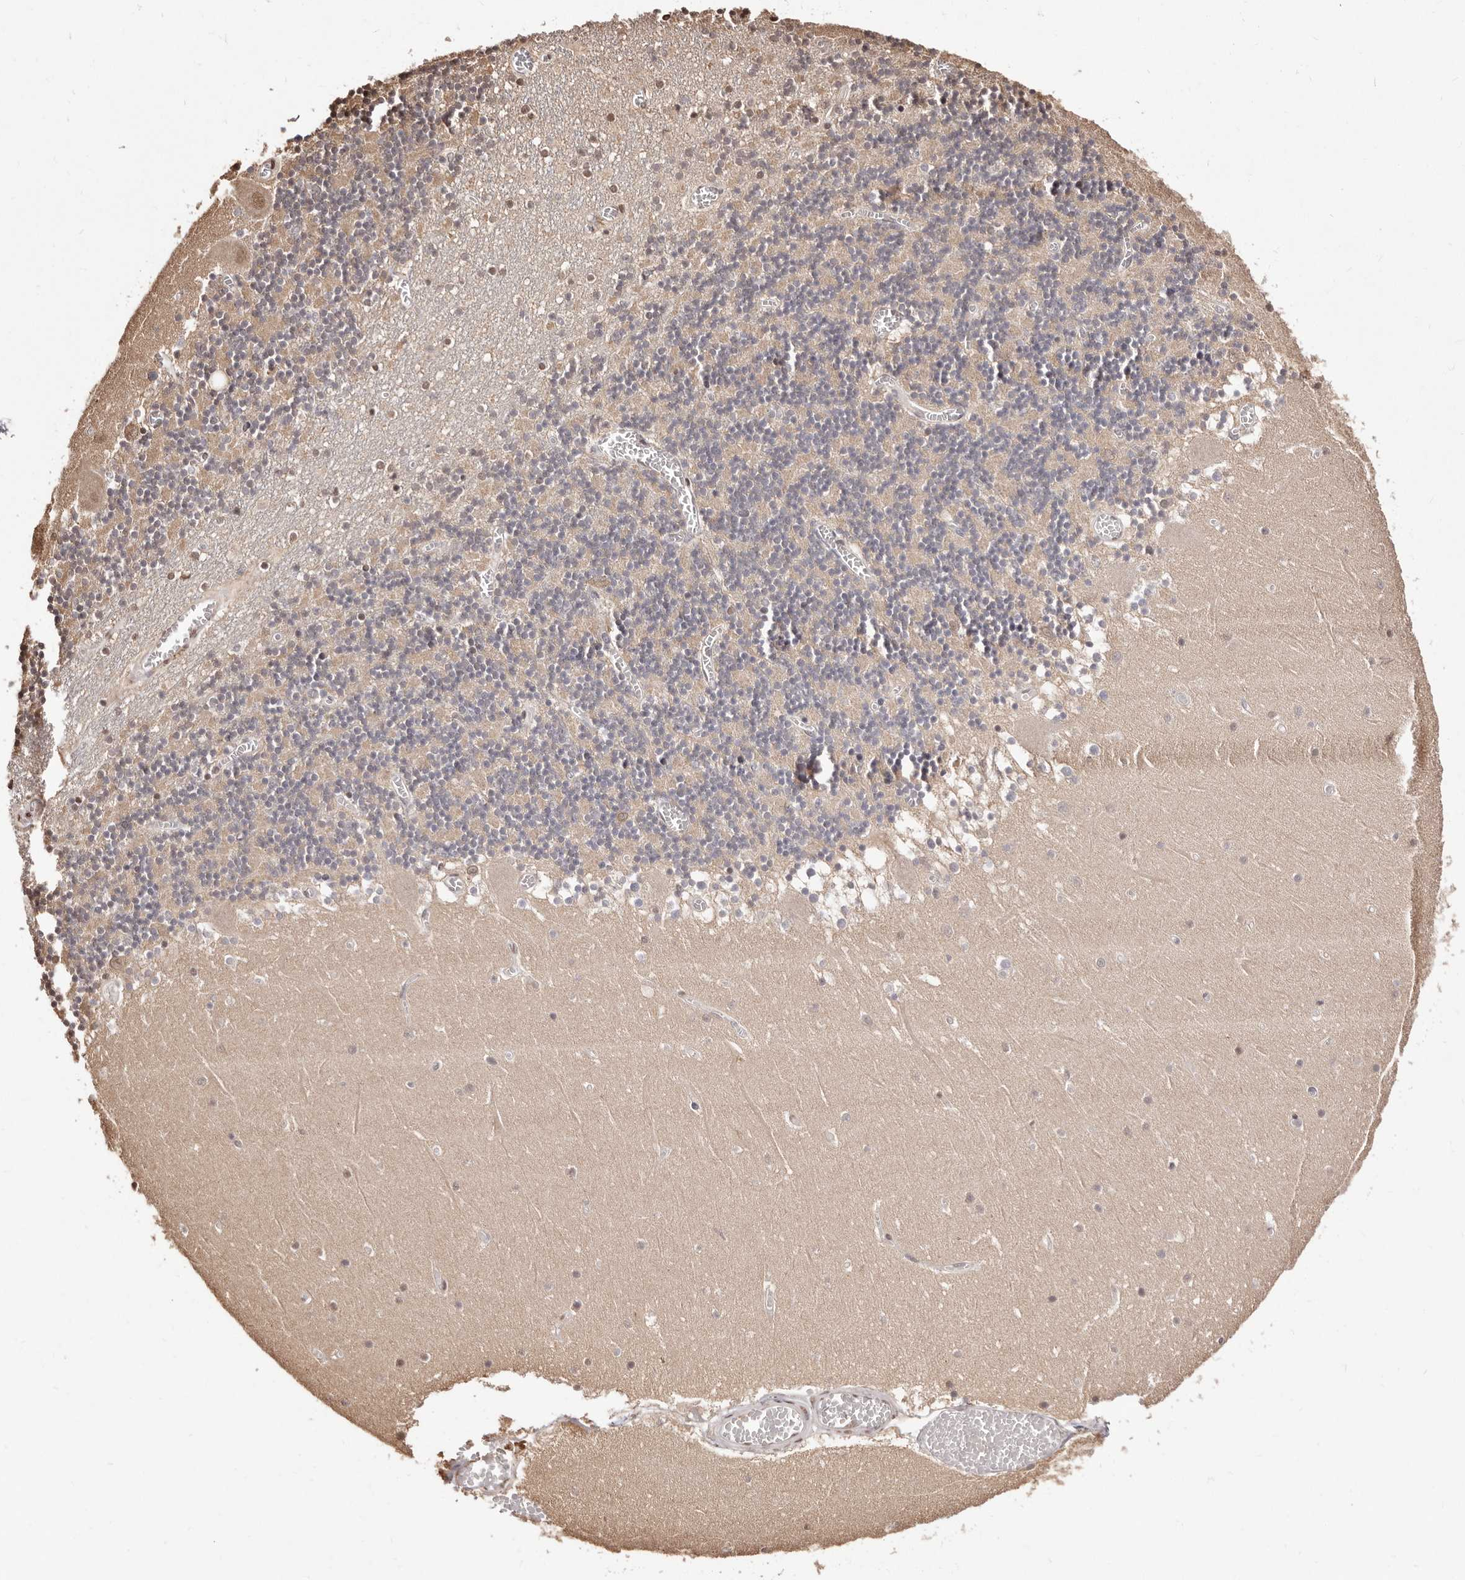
{"staining": {"intensity": "negative", "quantity": "none", "location": "none"}, "tissue": "cerebellum", "cell_type": "Cells in granular layer", "image_type": "normal", "snomed": [{"axis": "morphology", "description": "Normal tissue, NOS"}, {"axis": "topography", "description": "Cerebellum"}], "caption": "DAB immunohistochemical staining of benign cerebellum shows no significant staining in cells in granular layer.", "gene": "BICRAL", "patient": {"sex": "female", "age": 28}}